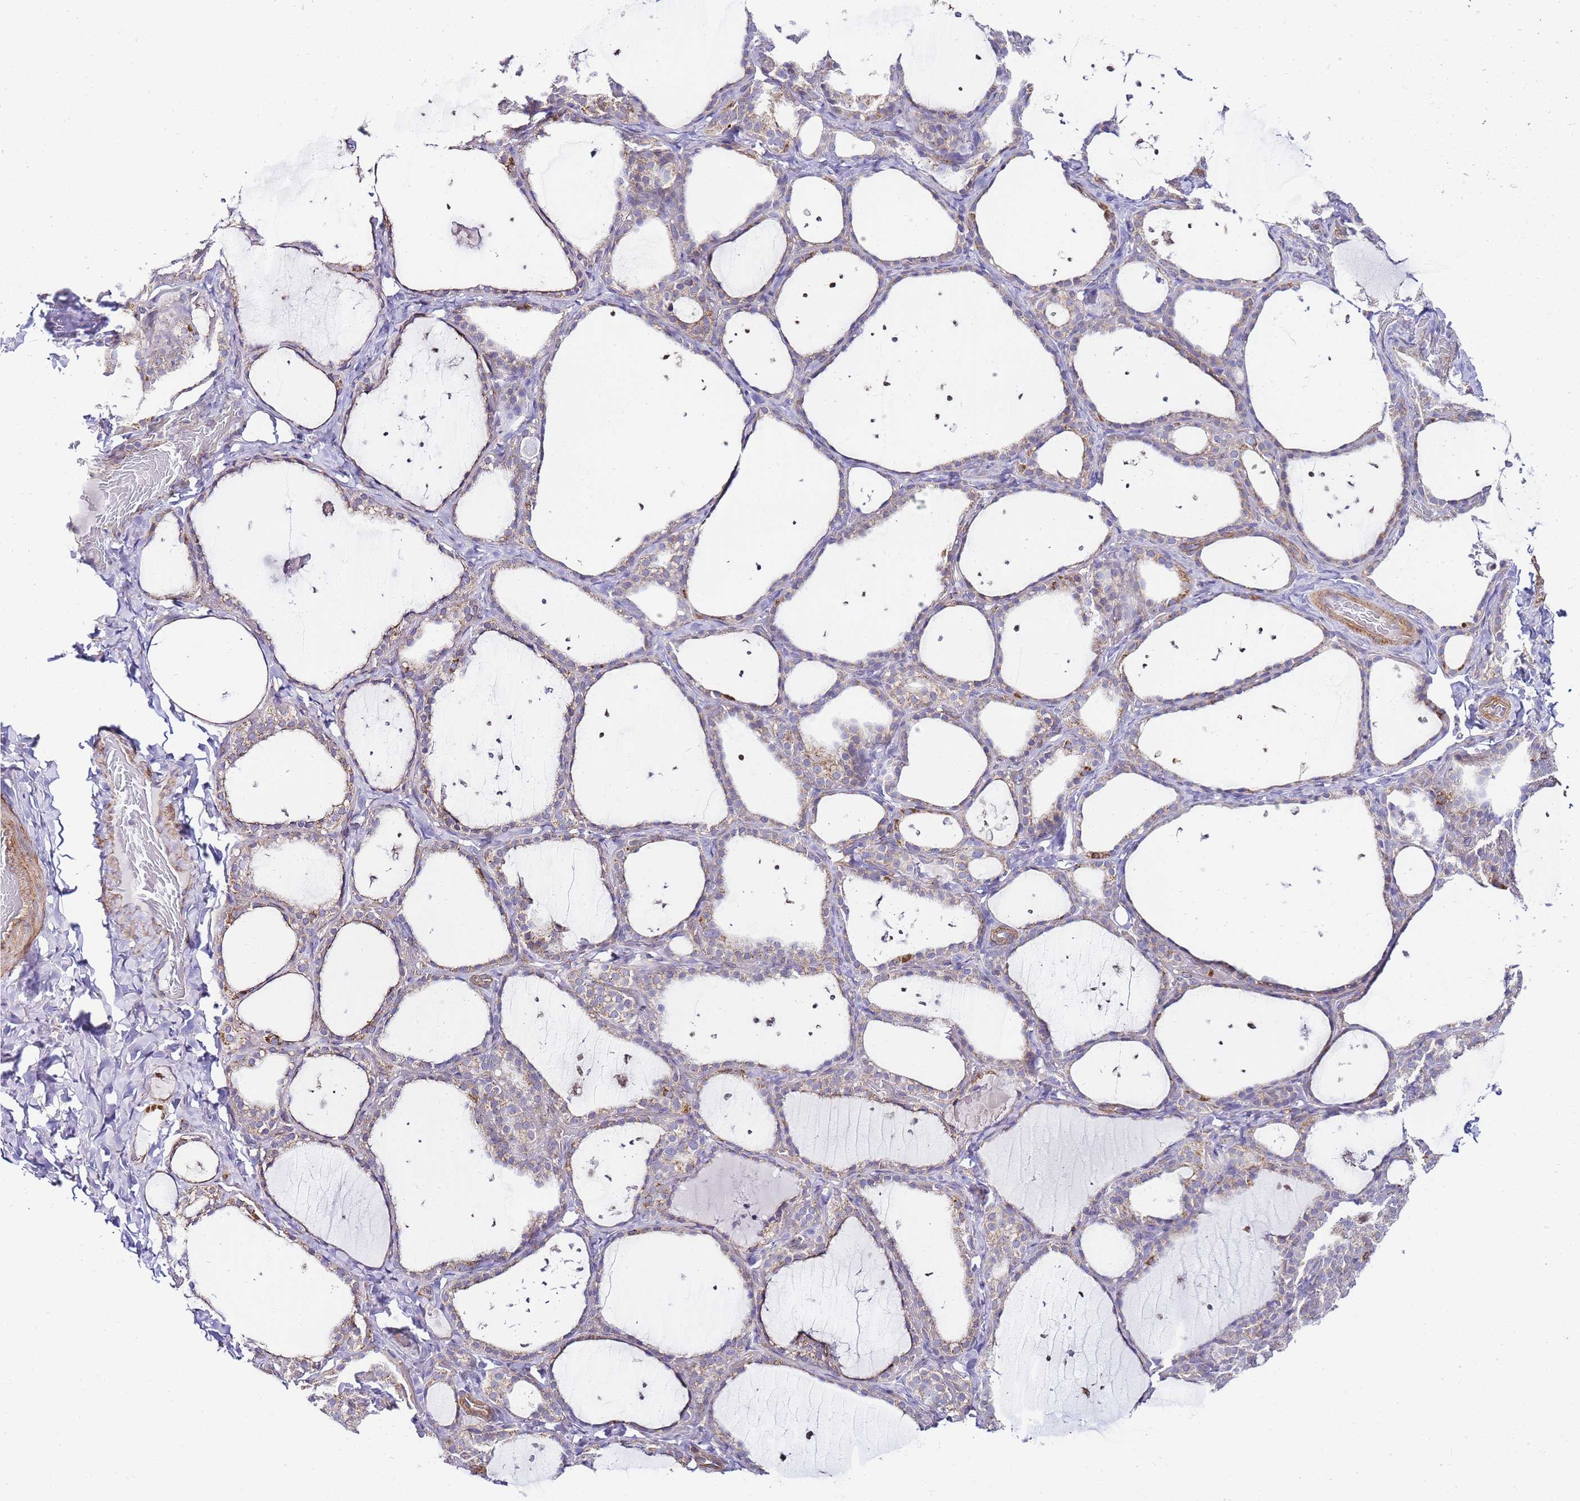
{"staining": {"intensity": "moderate", "quantity": "<25%", "location": "cytoplasmic/membranous"}, "tissue": "thyroid gland", "cell_type": "Glandular cells", "image_type": "normal", "snomed": [{"axis": "morphology", "description": "Normal tissue, NOS"}, {"axis": "topography", "description": "Thyroid gland"}], "caption": "Moderate cytoplasmic/membranous protein staining is seen in about <25% of glandular cells in thyroid gland. (IHC, brightfield microscopy, high magnification).", "gene": "PDCD7", "patient": {"sex": "female", "age": 44}}